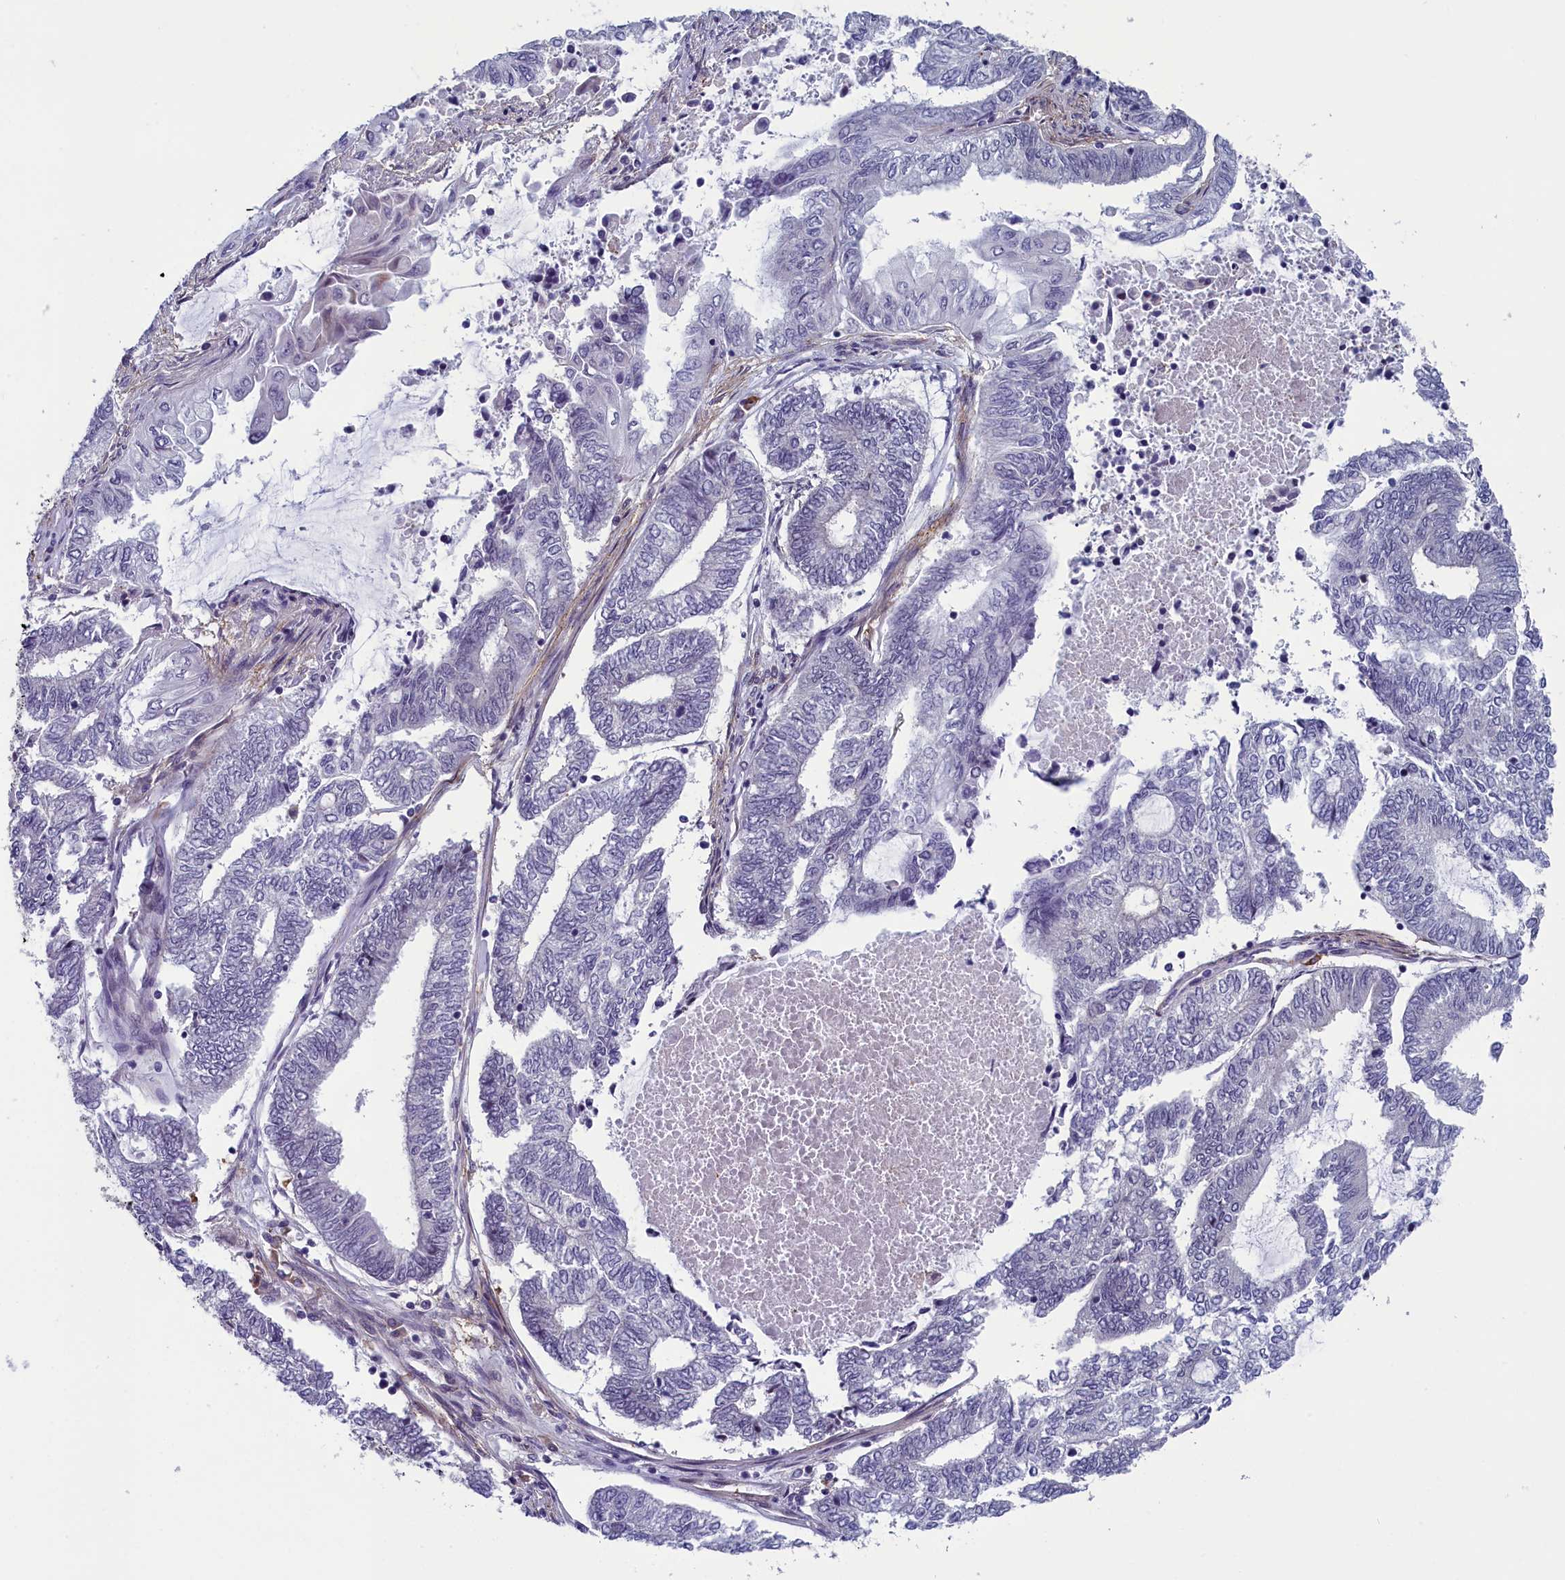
{"staining": {"intensity": "negative", "quantity": "none", "location": "none"}, "tissue": "endometrial cancer", "cell_type": "Tumor cells", "image_type": "cancer", "snomed": [{"axis": "morphology", "description": "Adenocarcinoma, NOS"}, {"axis": "topography", "description": "Uterus"}, {"axis": "topography", "description": "Endometrium"}], "caption": "Immunohistochemistry (IHC) photomicrograph of human endometrial adenocarcinoma stained for a protein (brown), which shows no expression in tumor cells.", "gene": "CNEP1R1", "patient": {"sex": "female", "age": 70}}